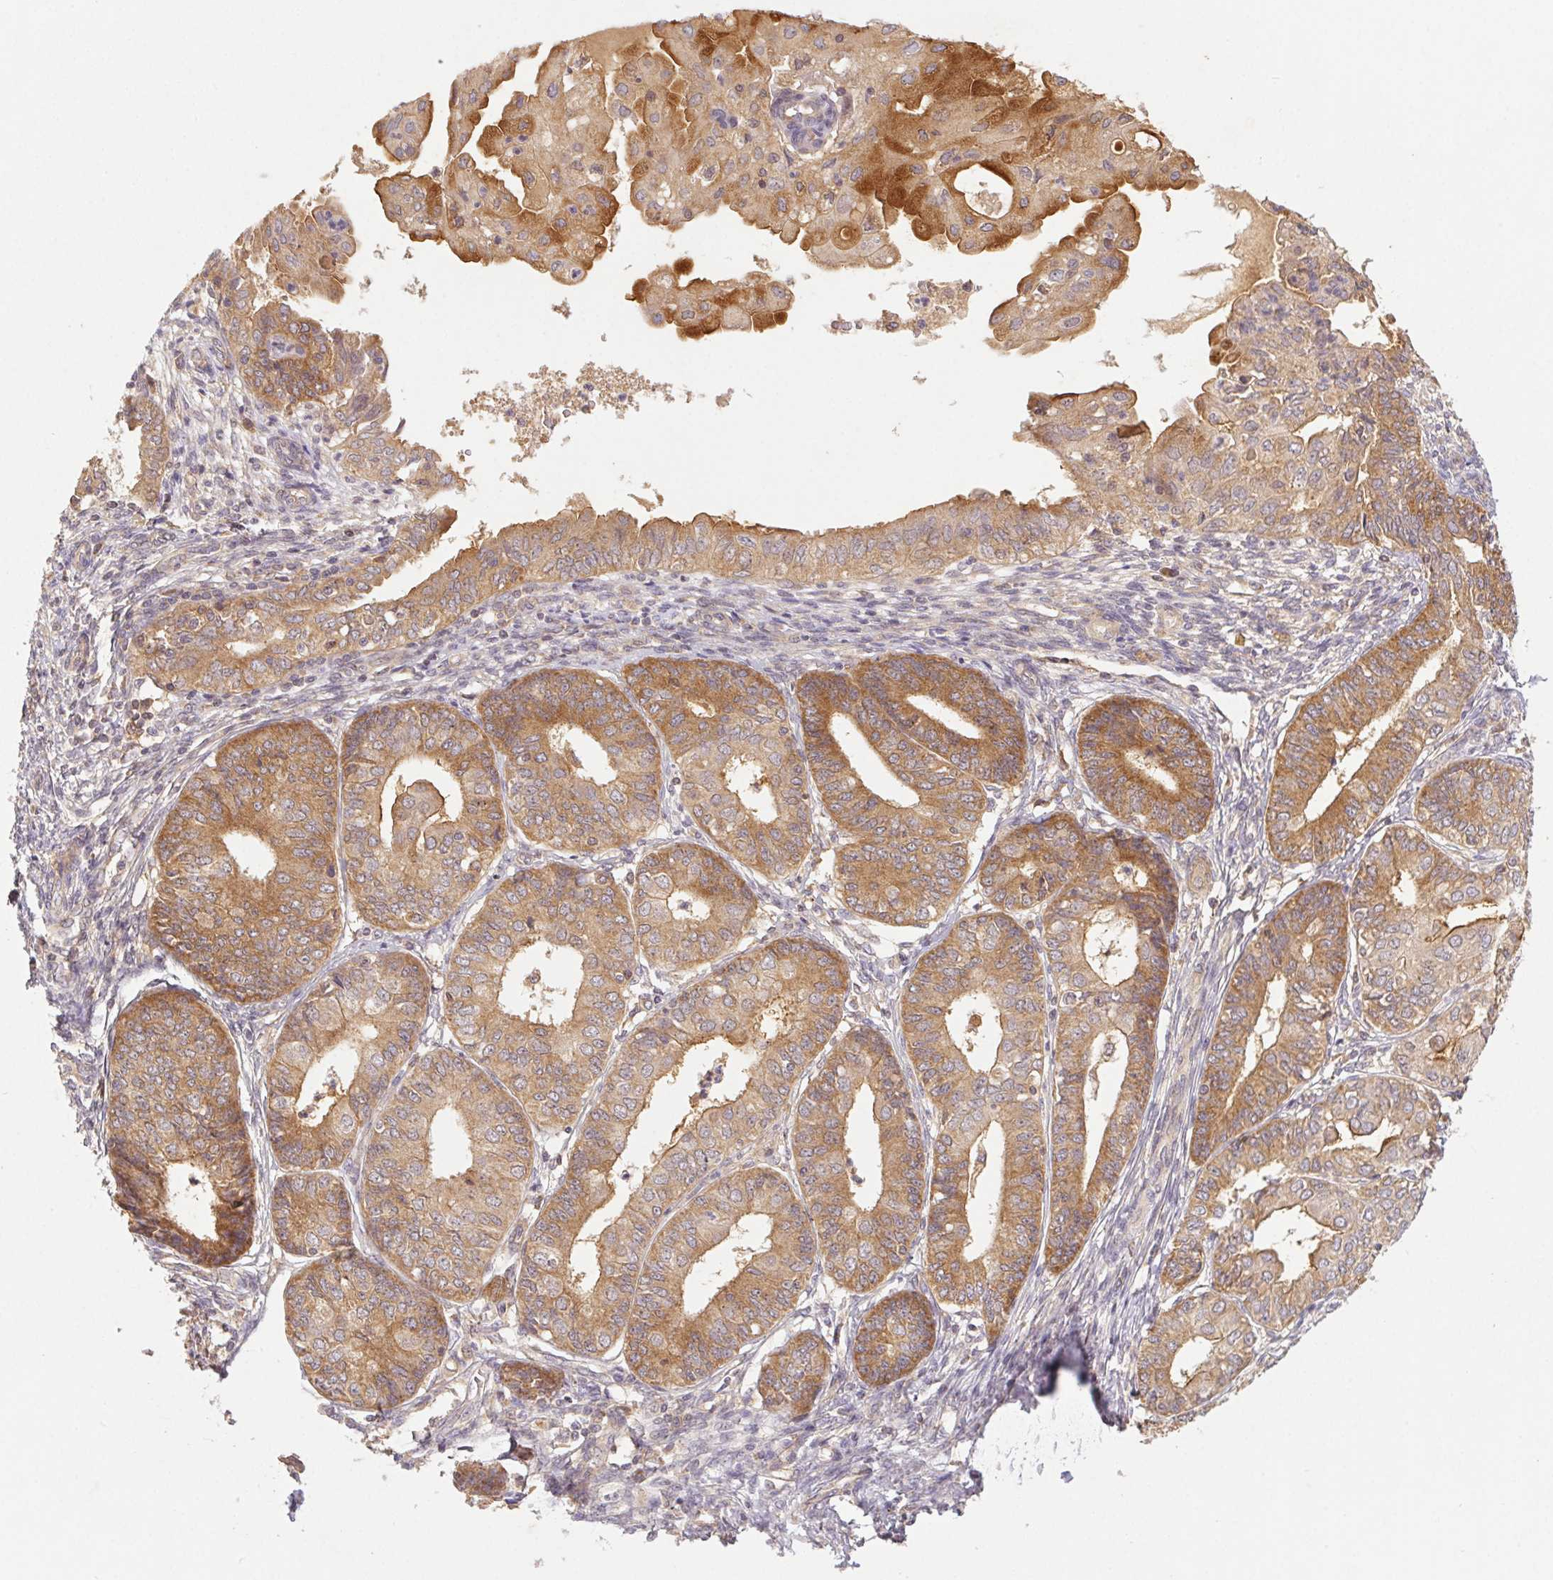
{"staining": {"intensity": "moderate", "quantity": ">75%", "location": "cytoplasmic/membranous"}, "tissue": "endometrial cancer", "cell_type": "Tumor cells", "image_type": "cancer", "snomed": [{"axis": "morphology", "description": "Adenocarcinoma, NOS"}, {"axis": "topography", "description": "Endometrium"}], "caption": "High-power microscopy captured an IHC image of endometrial adenocarcinoma, revealing moderate cytoplasmic/membranous staining in about >75% of tumor cells.", "gene": "MTHFD1", "patient": {"sex": "female", "age": 68}}